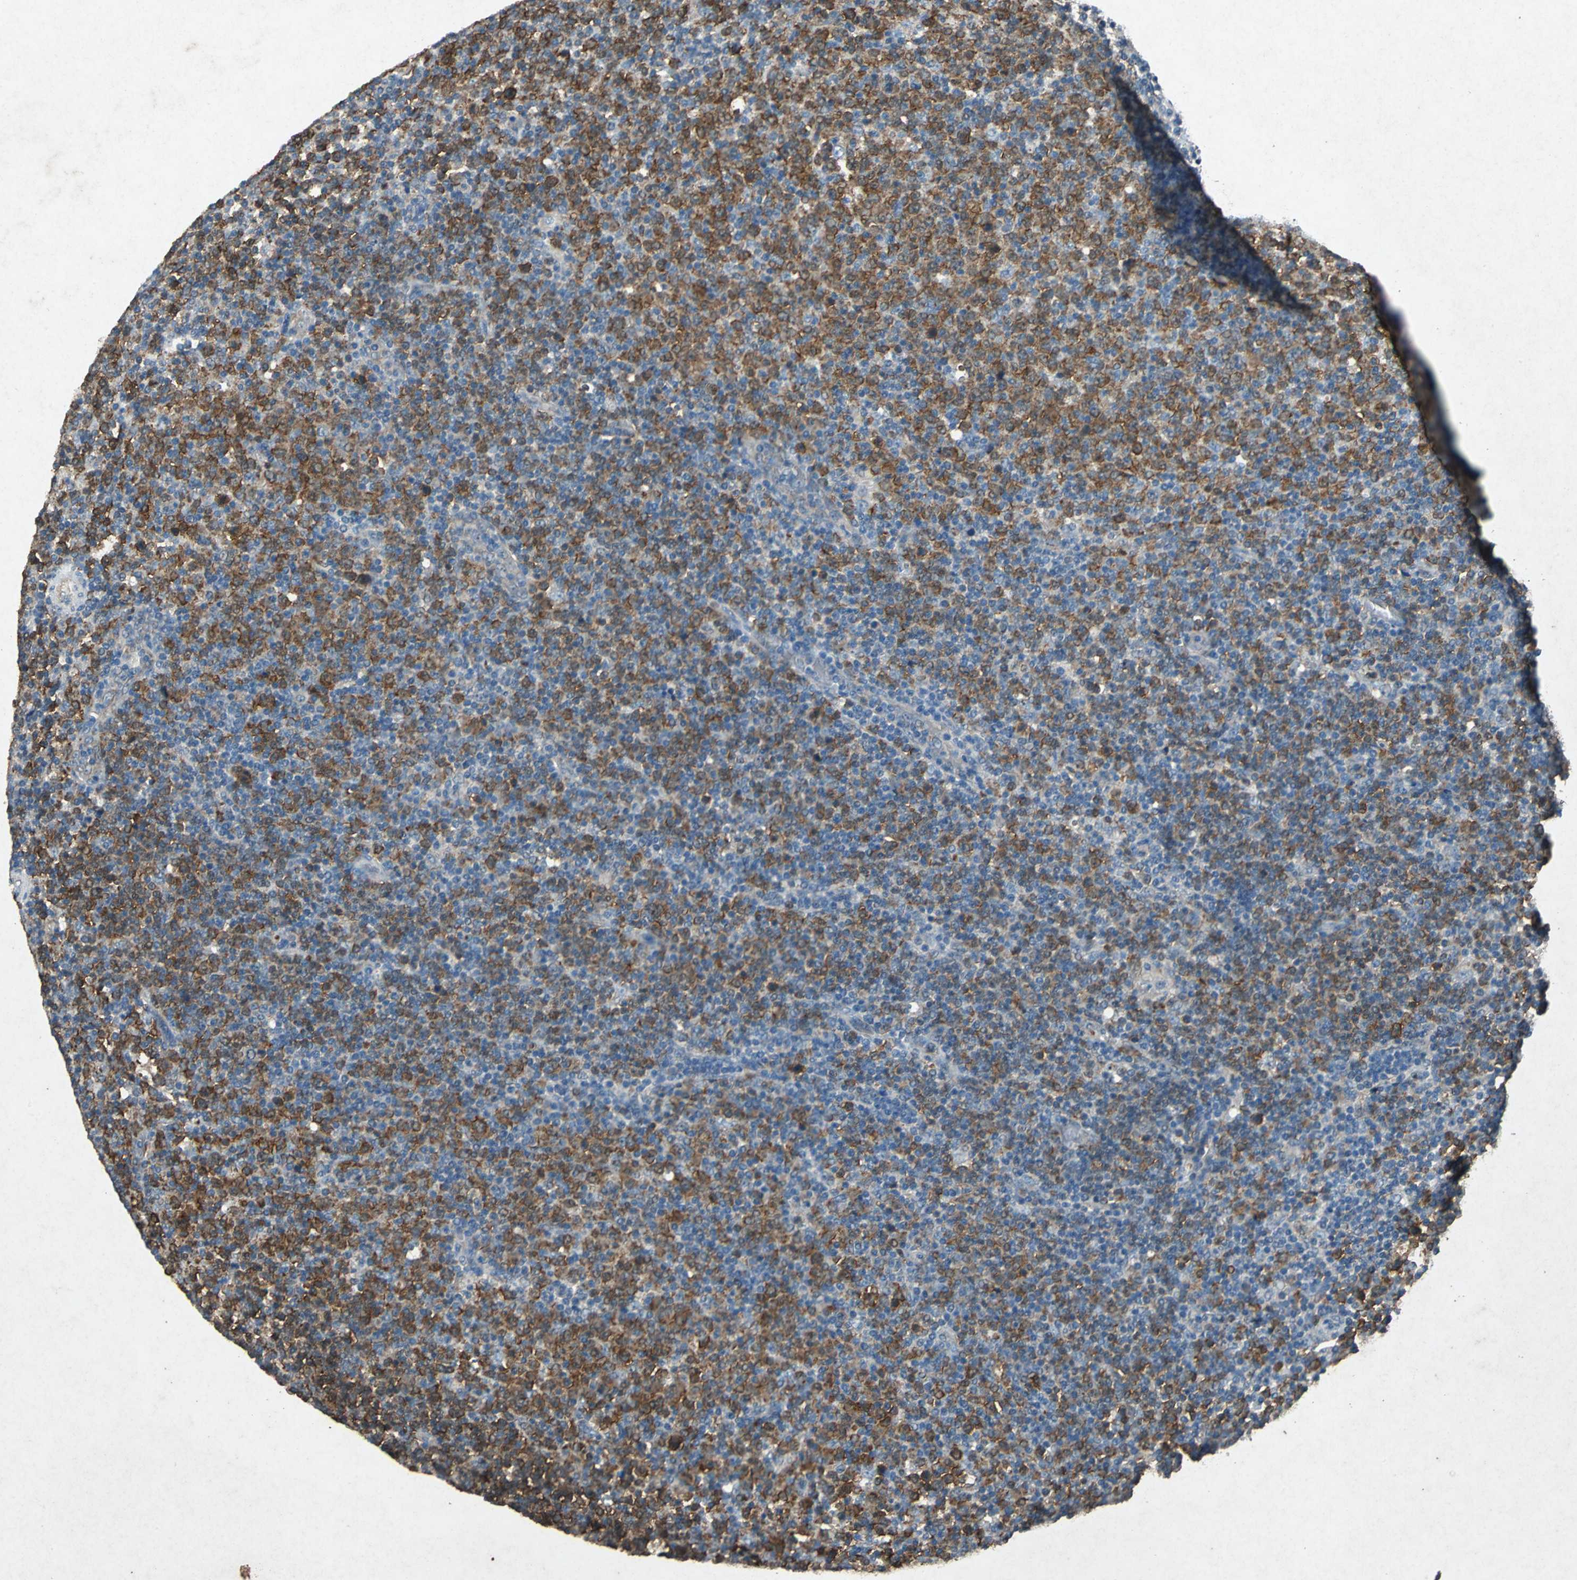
{"staining": {"intensity": "moderate", "quantity": "25%-75%", "location": "cytoplasmic/membranous"}, "tissue": "lymphoma", "cell_type": "Tumor cells", "image_type": "cancer", "snomed": [{"axis": "morphology", "description": "Malignant lymphoma, non-Hodgkin's type, Low grade"}, {"axis": "topography", "description": "Lymph node"}], "caption": "Tumor cells exhibit medium levels of moderate cytoplasmic/membranous staining in approximately 25%-75% of cells in malignant lymphoma, non-Hodgkin's type (low-grade). (brown staining indicates protein expression, while blue staining denotes nuclei).", "gene": "HSP90AB1", "patient": {"sex": "male", "age": 70}}